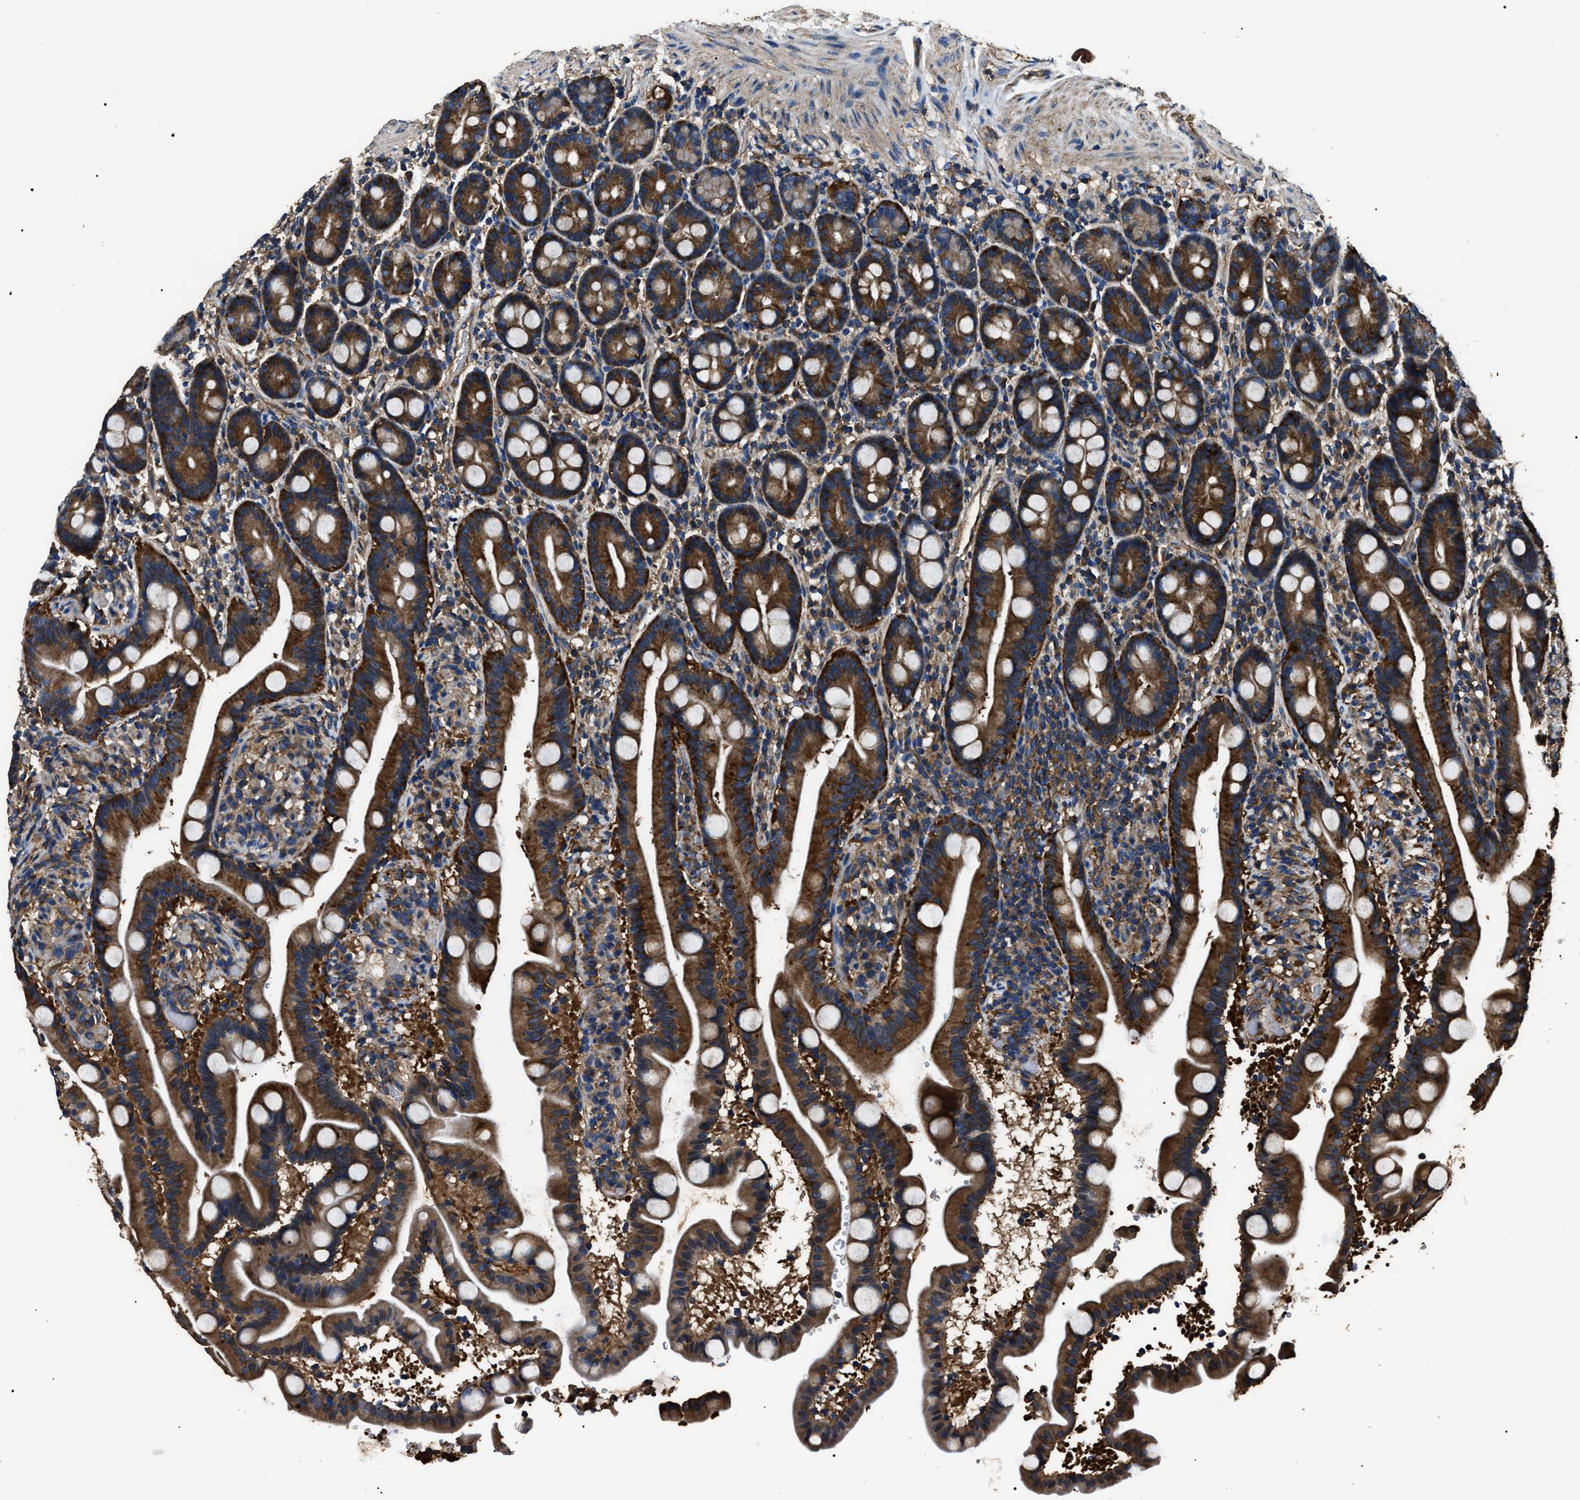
{"staining": {"intensity": "strong", "quantity": ">75%", "location": "cytoplasmic/membranous"}, "tissue": "duodenum", "cell_type": "Glandular cells", "image_type": "normal", "snomed": [{"axis": "morphology", "description": "Normal tissue, NOS"}, {"axis": "topography", "description": "Duodenum"}], "caption": "This is a micrograph of immunohistochemistry staining of unremarkable duodenum, which shows strong positivity in the cytoplasmic/membranous of glandular cells.", "gene": "HSCB", "patient": {"sex": "male", "age": 54}}